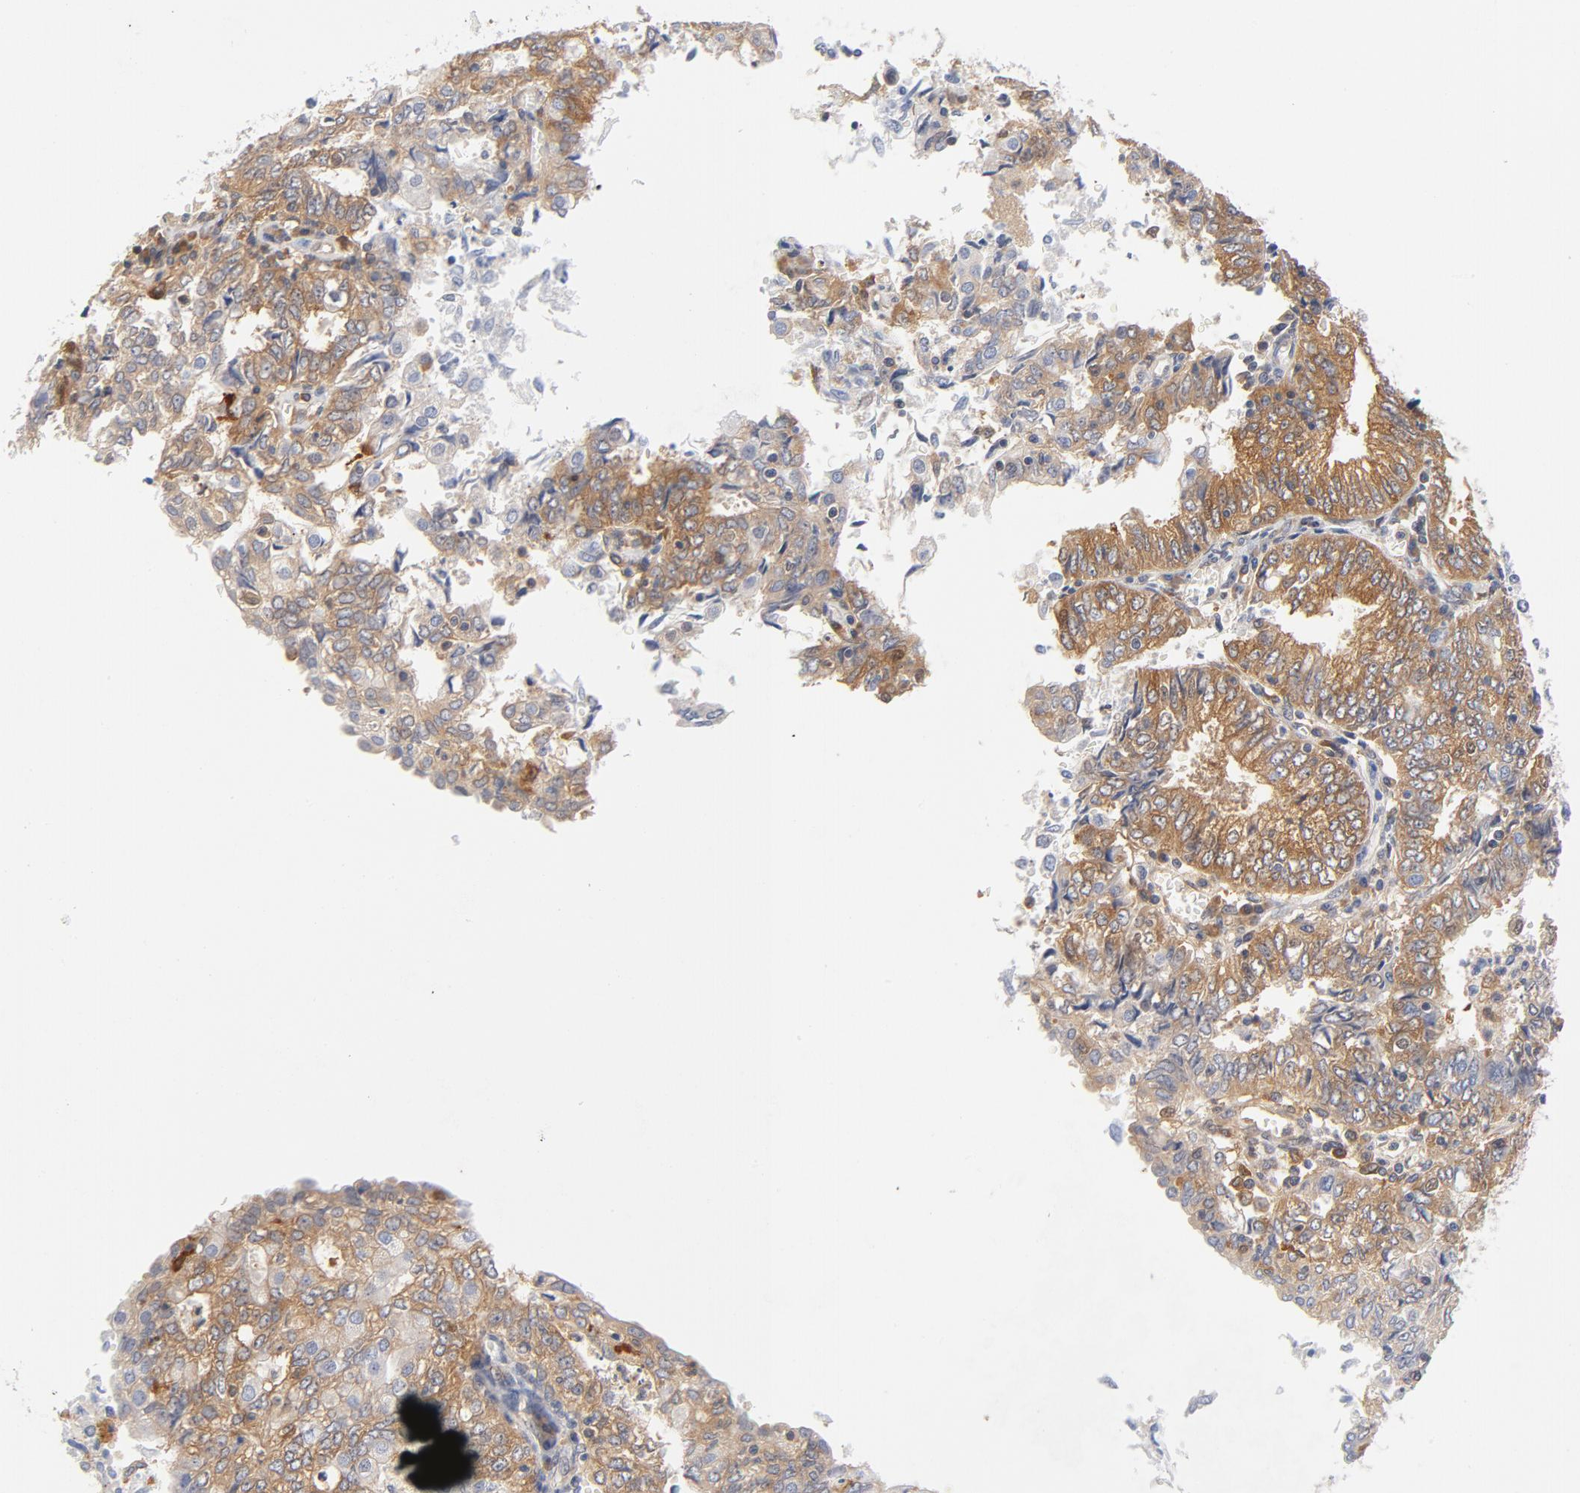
{"staining": {"intensity": "moderate", "quantity": "25%-75%", "location": "cytoplasmic/membranous"}, "tissue": "endometrial cancer", "cell_type": "Tumor cells", "image_type": "cancer", "snomed": [{"axis": "morphology", "description": "Adenocarcinoma, NOS"}, {"axis": "topography", "description": "Endometrium"}], "caption": "IHC (DAB (3,3'-diaminobenzidine)) staining of human endometrial adenocarcinoma displays moderate cytoplasmic/membranous protein staining in about 25%-75% of tumor cells.", "gene": "ASMTL", "patient": {"sex": "female", "age": 69}}